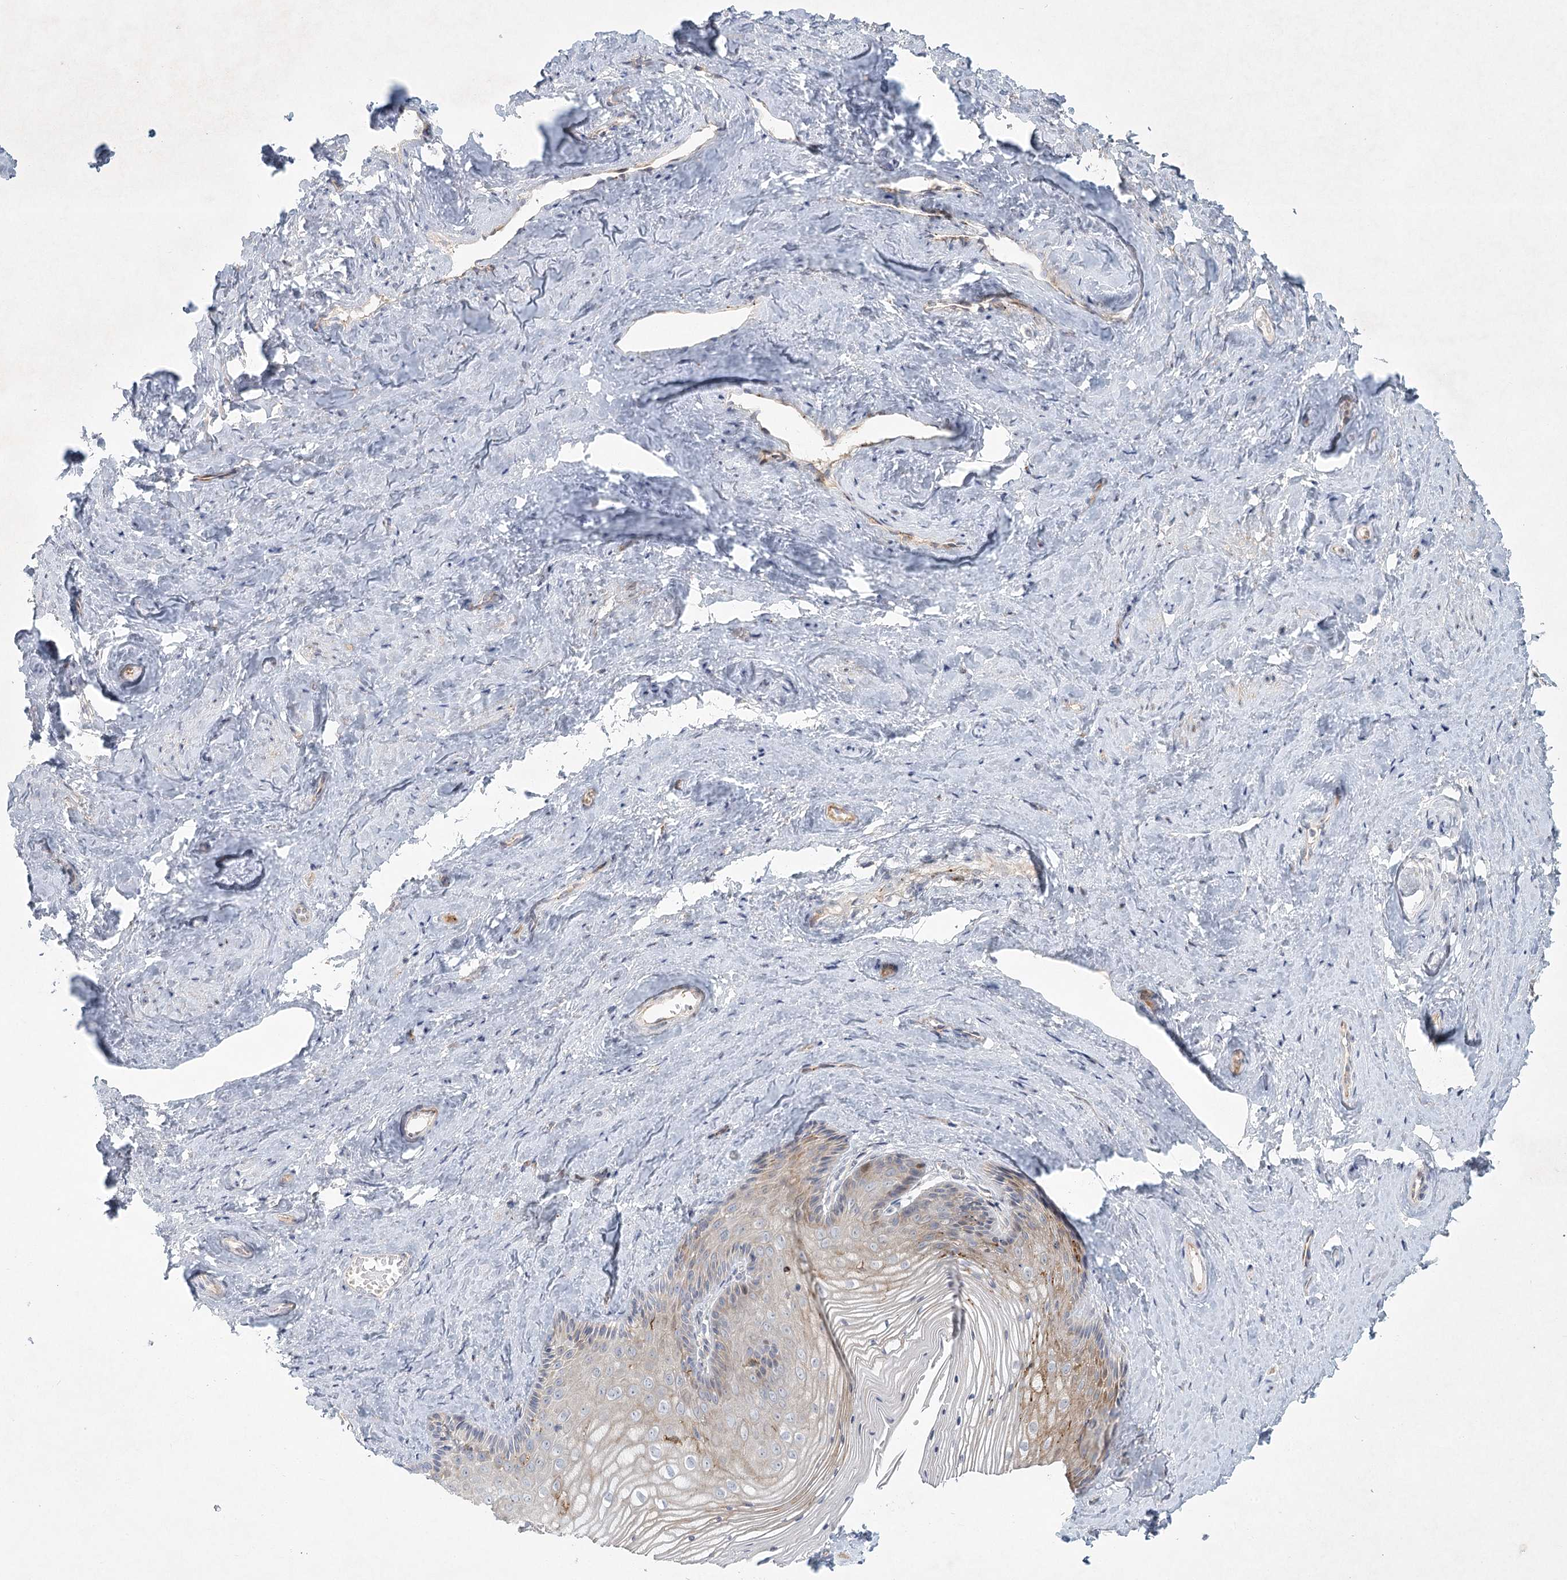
{"staining": {"intensity": "strong", "quantity": "<25%", "location": "cytoplasmic/membranous"}, "tissue": "vagina", "cell_type": "Squamous epithelial cells", "image_type": "normal", "snomed": [{"axis": "morphology", "description": "Normal tissue, NOS"}, {"axis": "topography", "description": "Vagina"}, {"axis": "topography", "description": "Cervix"}], "caption": "Immunohistochemical staining of normal human vagina displays medium levels of strong cytoplasmic/membranous expression in approximately <25% of squamous epithelial cells.", "gene": "FAM110C", "patient": {"sex": "female", "age": 40}}